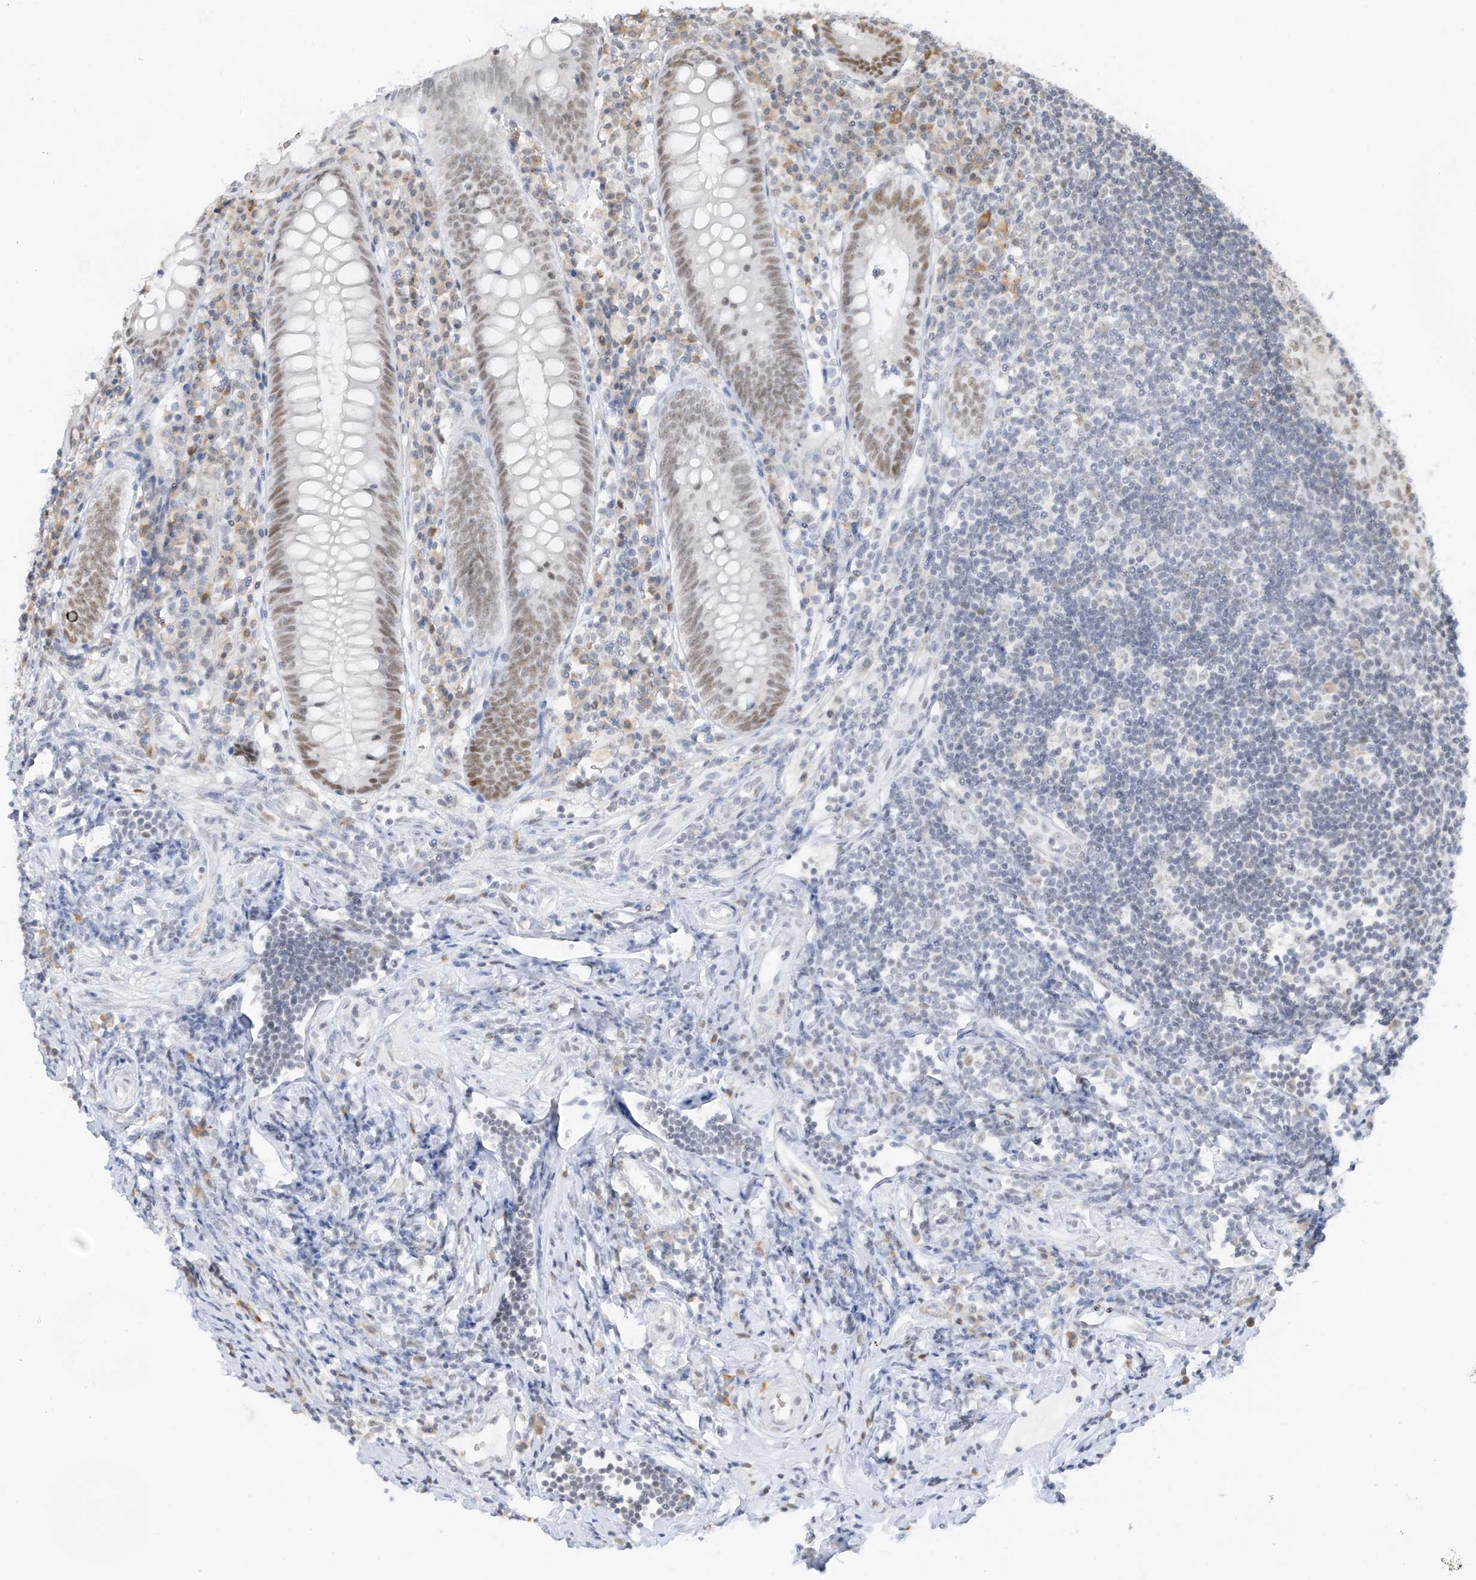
{"staining": {"intensity": "moderate", "quantity": "25%-75%", "location": "nuclear"}, "tissue": "appendix", "cell_type": "Glandular cells", "image_type": "normal", "snomed": [{"axis": "morphology", "description": "Normal tissue, NOS"}, {"axis": "topography", "description": "Appendix"}], "caption": "A brown stain labels moderate nuclear positivity of a protein in glandular cells of unremarkable human appendix.", "gene": "ZMYM2", "patient": {"sex": "female", "age": 54}}